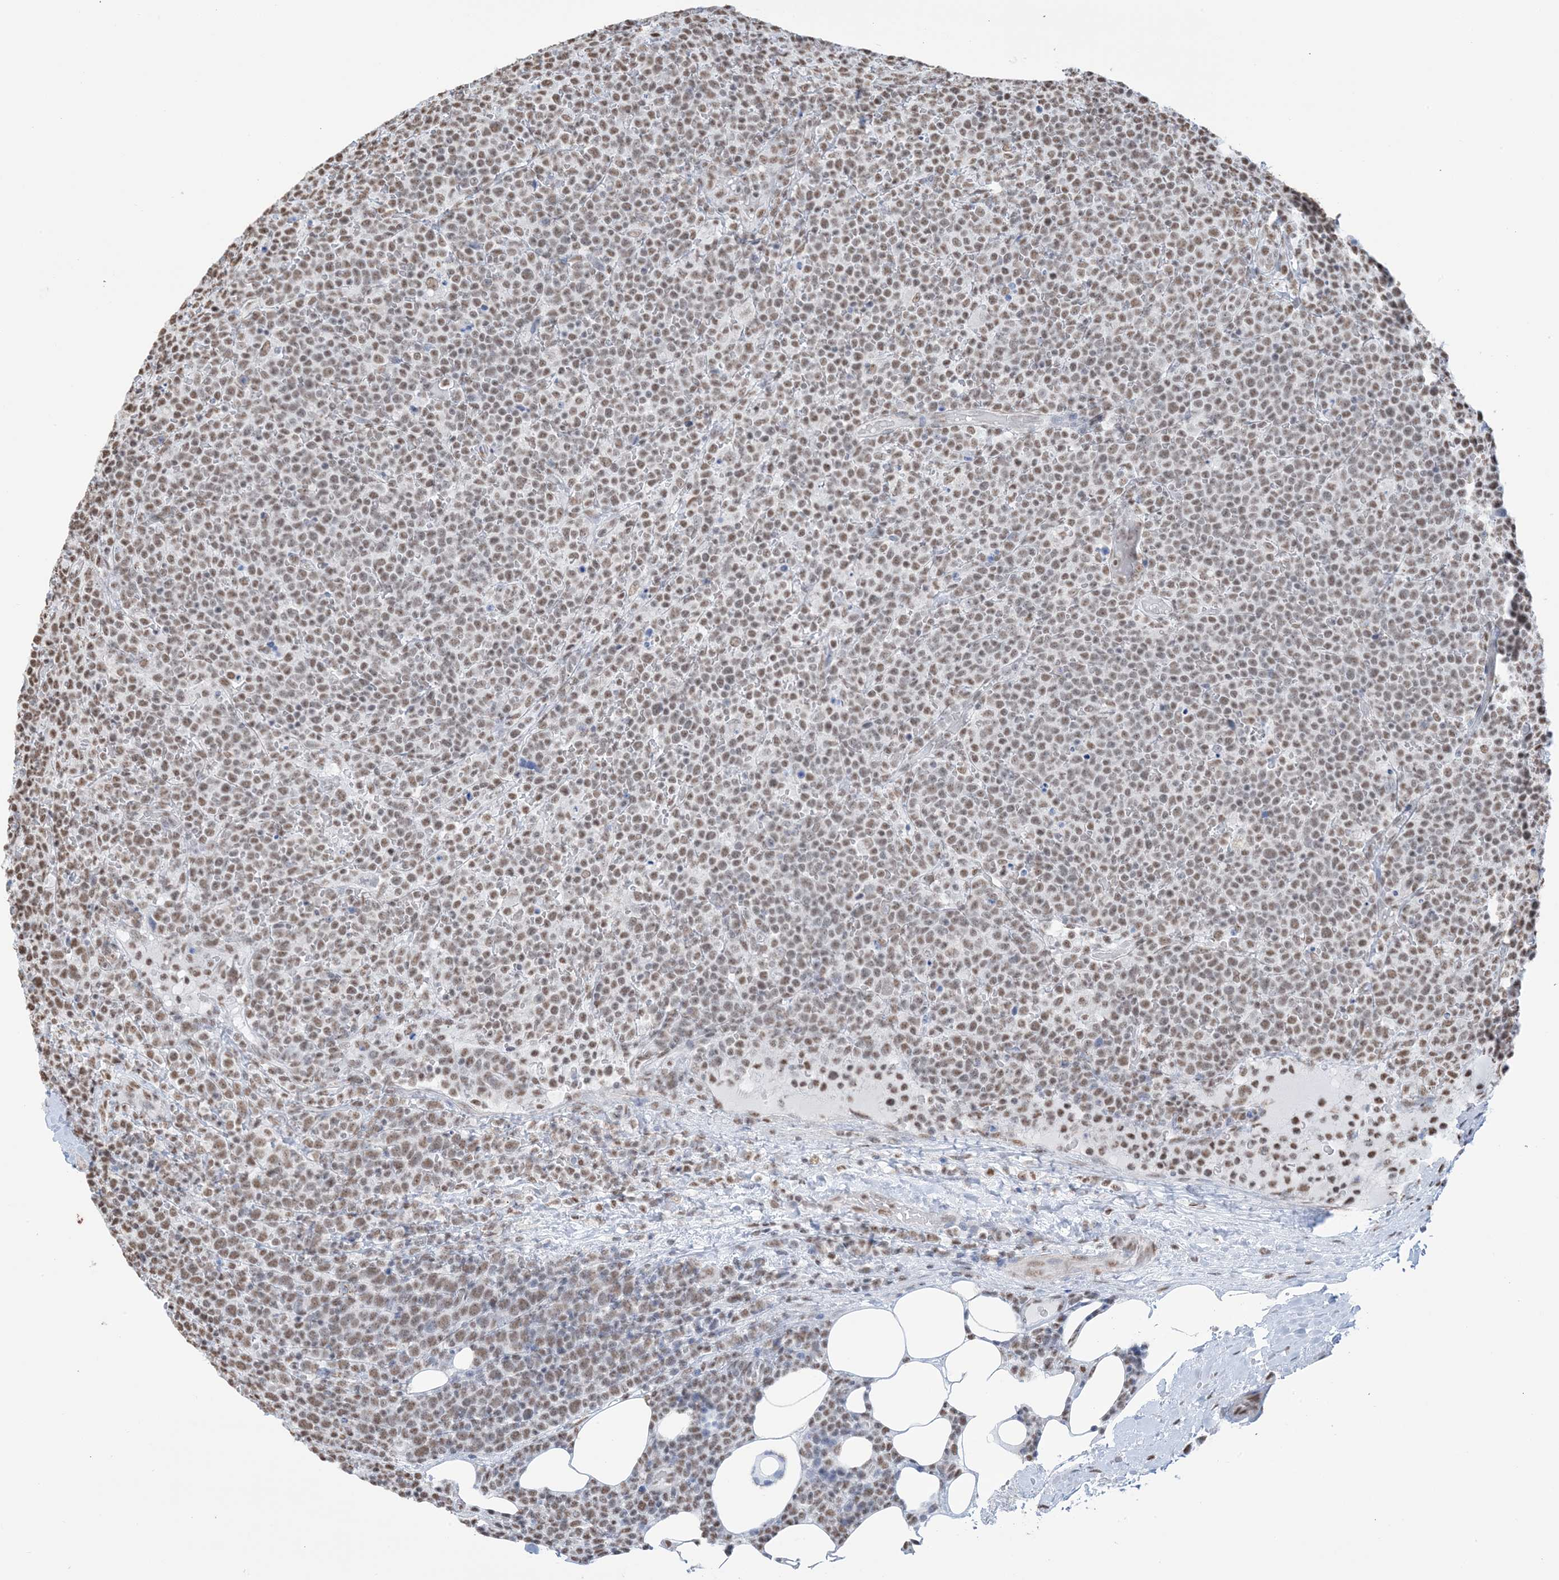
{"staining": {"intensity": "moderate", "quantity": ">75%", "location": "nuclear"}, "tissue": "lymphoma", "cell_type": "Tumor cells", "image_type": "cancer", "snomed": [{"axis": "morphology", "description": "Malignant lymphoma, non-Hodgkin's type, High grade"}, {"axis": "topography", "description": "Lymph node"}], "caption": "Protein analysis of lymphoma tissue exhibits moderate nuclear positivity in approximately >75% of tumor cells.", "gene": "ZNF792", "patient": {"sex": "male", "age": 61}}